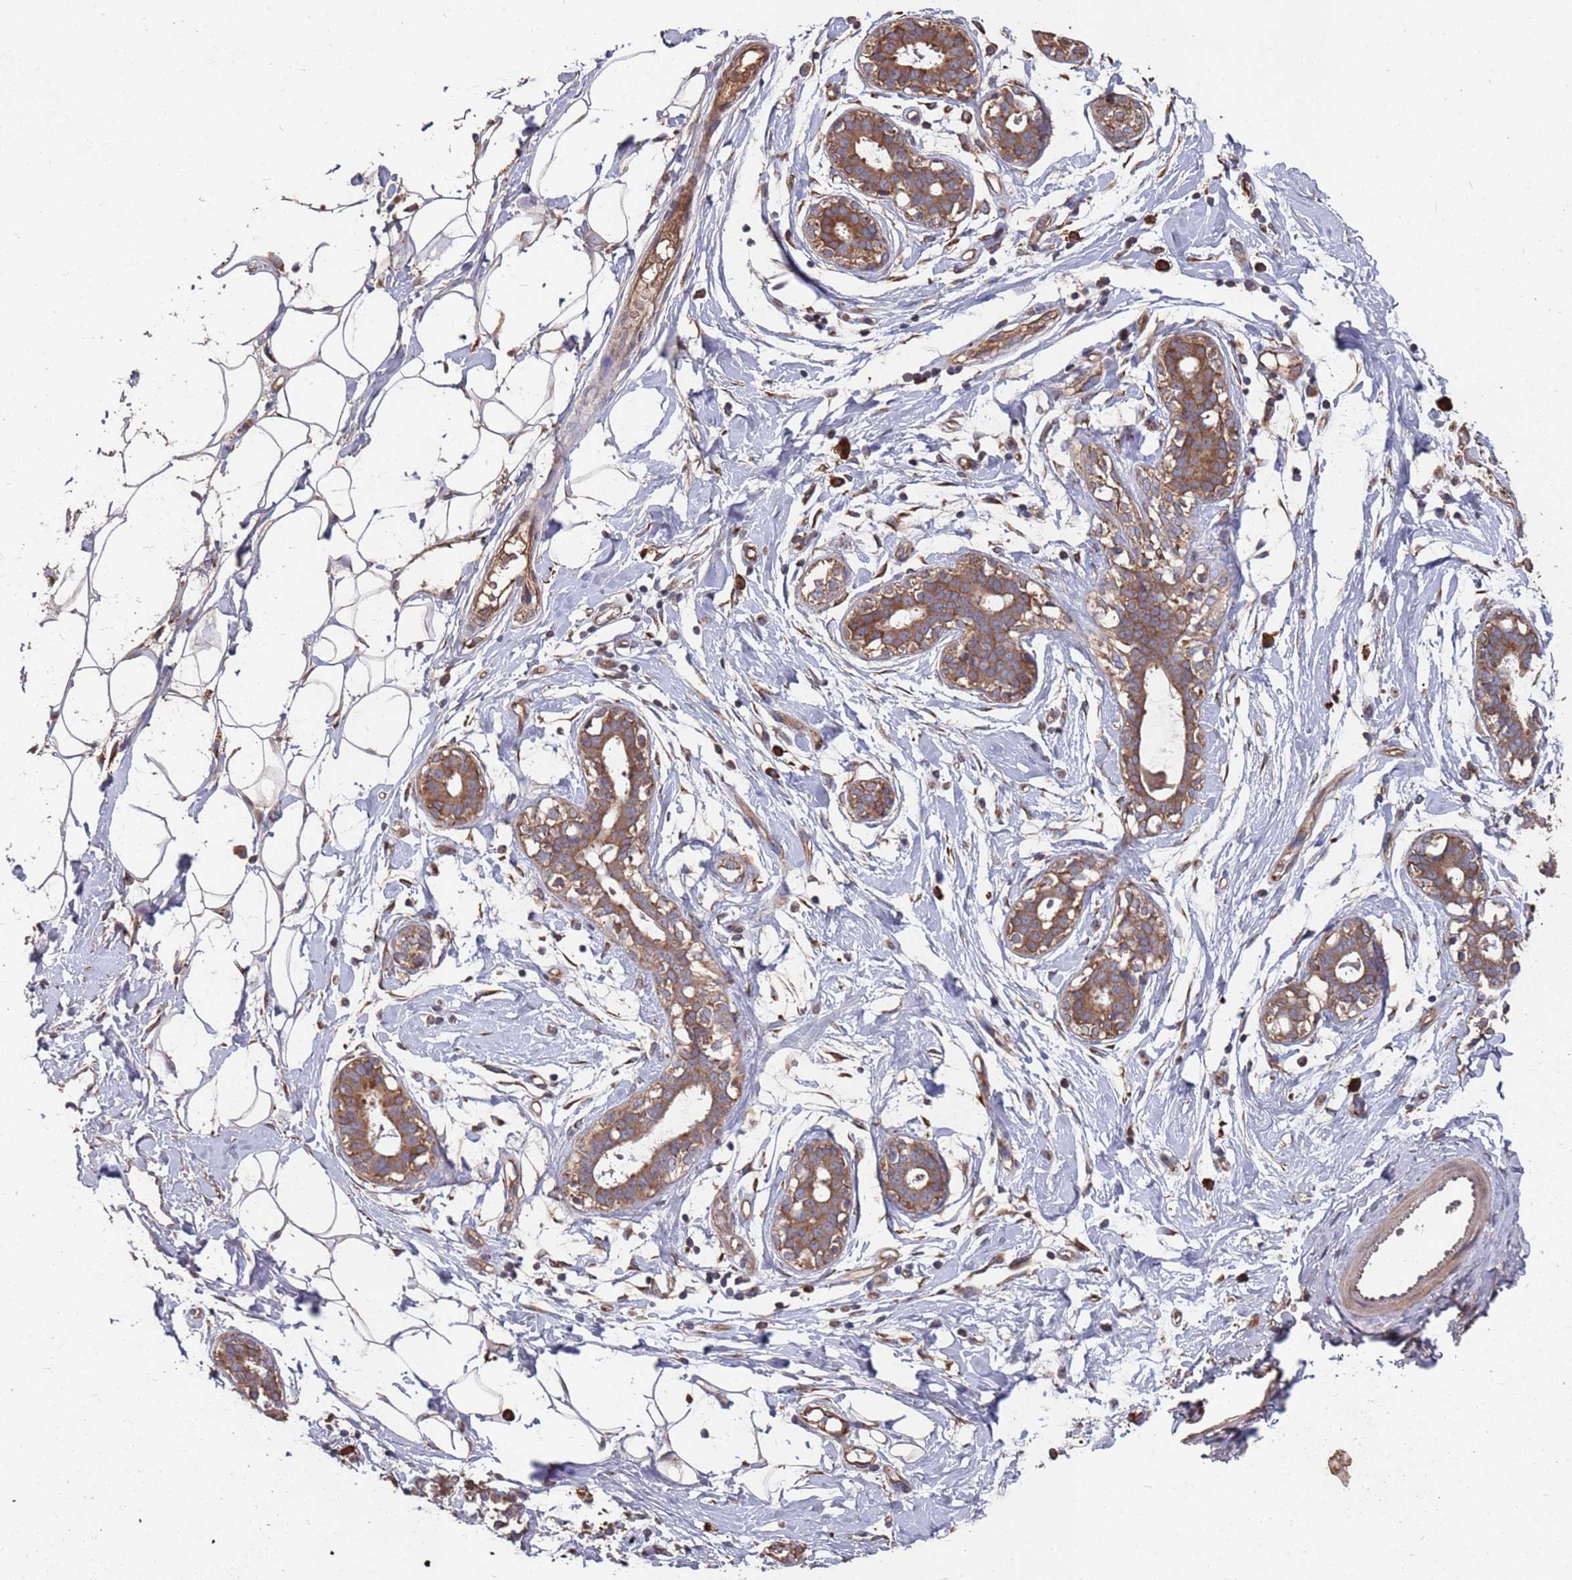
{"staining": {"intensity": "weak", "quantity": "25%-75%", "location": "cytoplasmic/membranous"}, "tissue": "adipose tissue", "cell_type": "Adipocytes", "image_type": "normal", "snomed": [{"axis": "morphology", "description": "Normal tissue, NOS"}, {"axis": "topography", "description": "Breast"}], "caption": "High-power microscopy captured an IHC image of unremarkable adipose tissue, revealing weak cytoplasmic/membranous positivity in about 25%-75% of adipocytes. (brown staining indicates protein expression, while blue staining denotes nuclei).", "gene": "ATG5", "patient": {"sex": "female", "age": 26}}